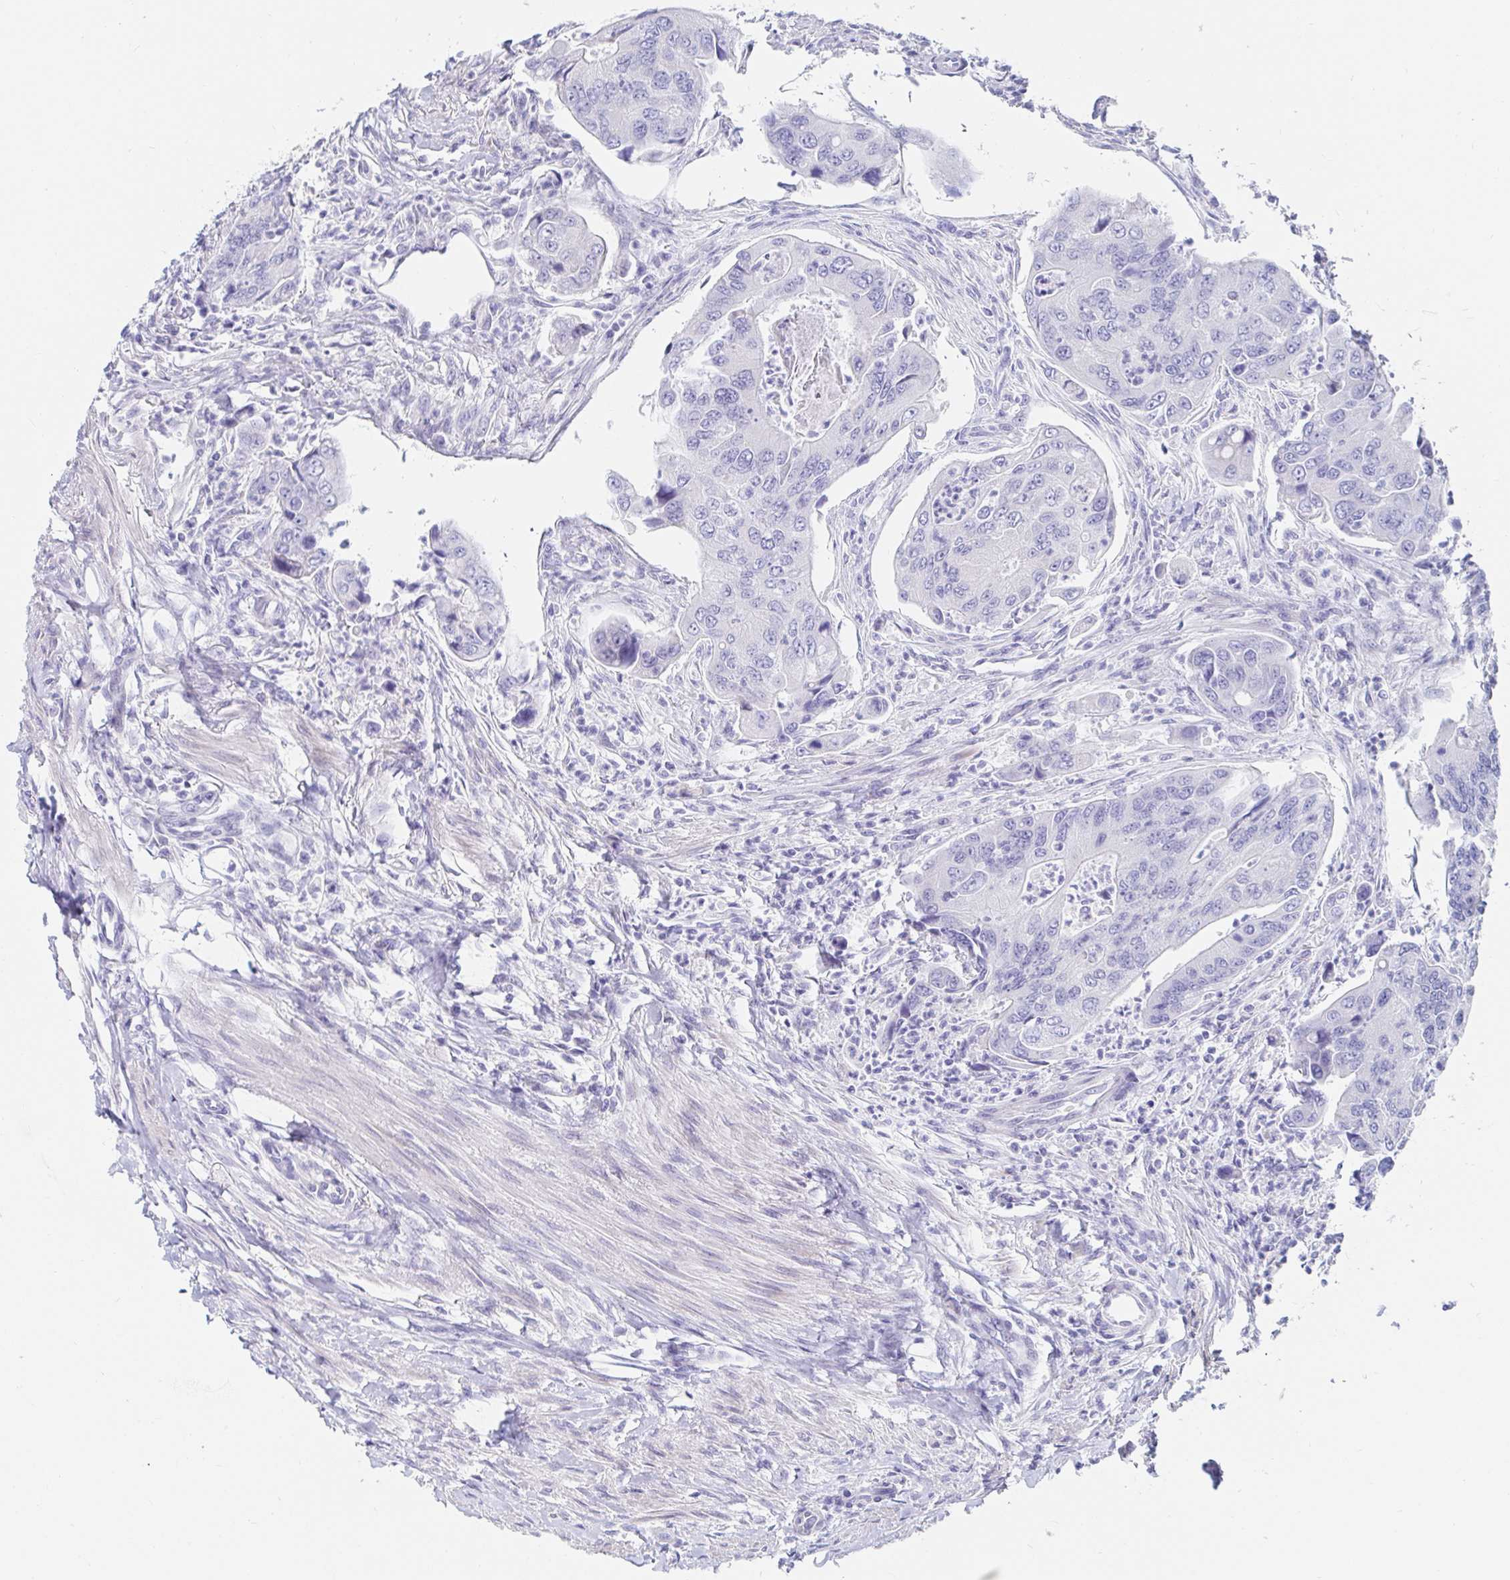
{"staining": {"intensity": "negative", "quantity": "none", "location": "none"}, "tissue": "colorectal cancer", "cell_type": "Tumor cells", "image_type": "cancer", "snomed": [{"axis": "morphology", "description": "Adenocarcinoma, NOS"}, {"axis": "topography", "description": "Colon"}], "caption": "Colorectal cancer (adenocarcinoma) stained for a protein using immunohistochemistry (IHC) demonstrates no expression tumor cells.", "gene": "C4orf17", "patient": {"sex": "female", "age": 67}}